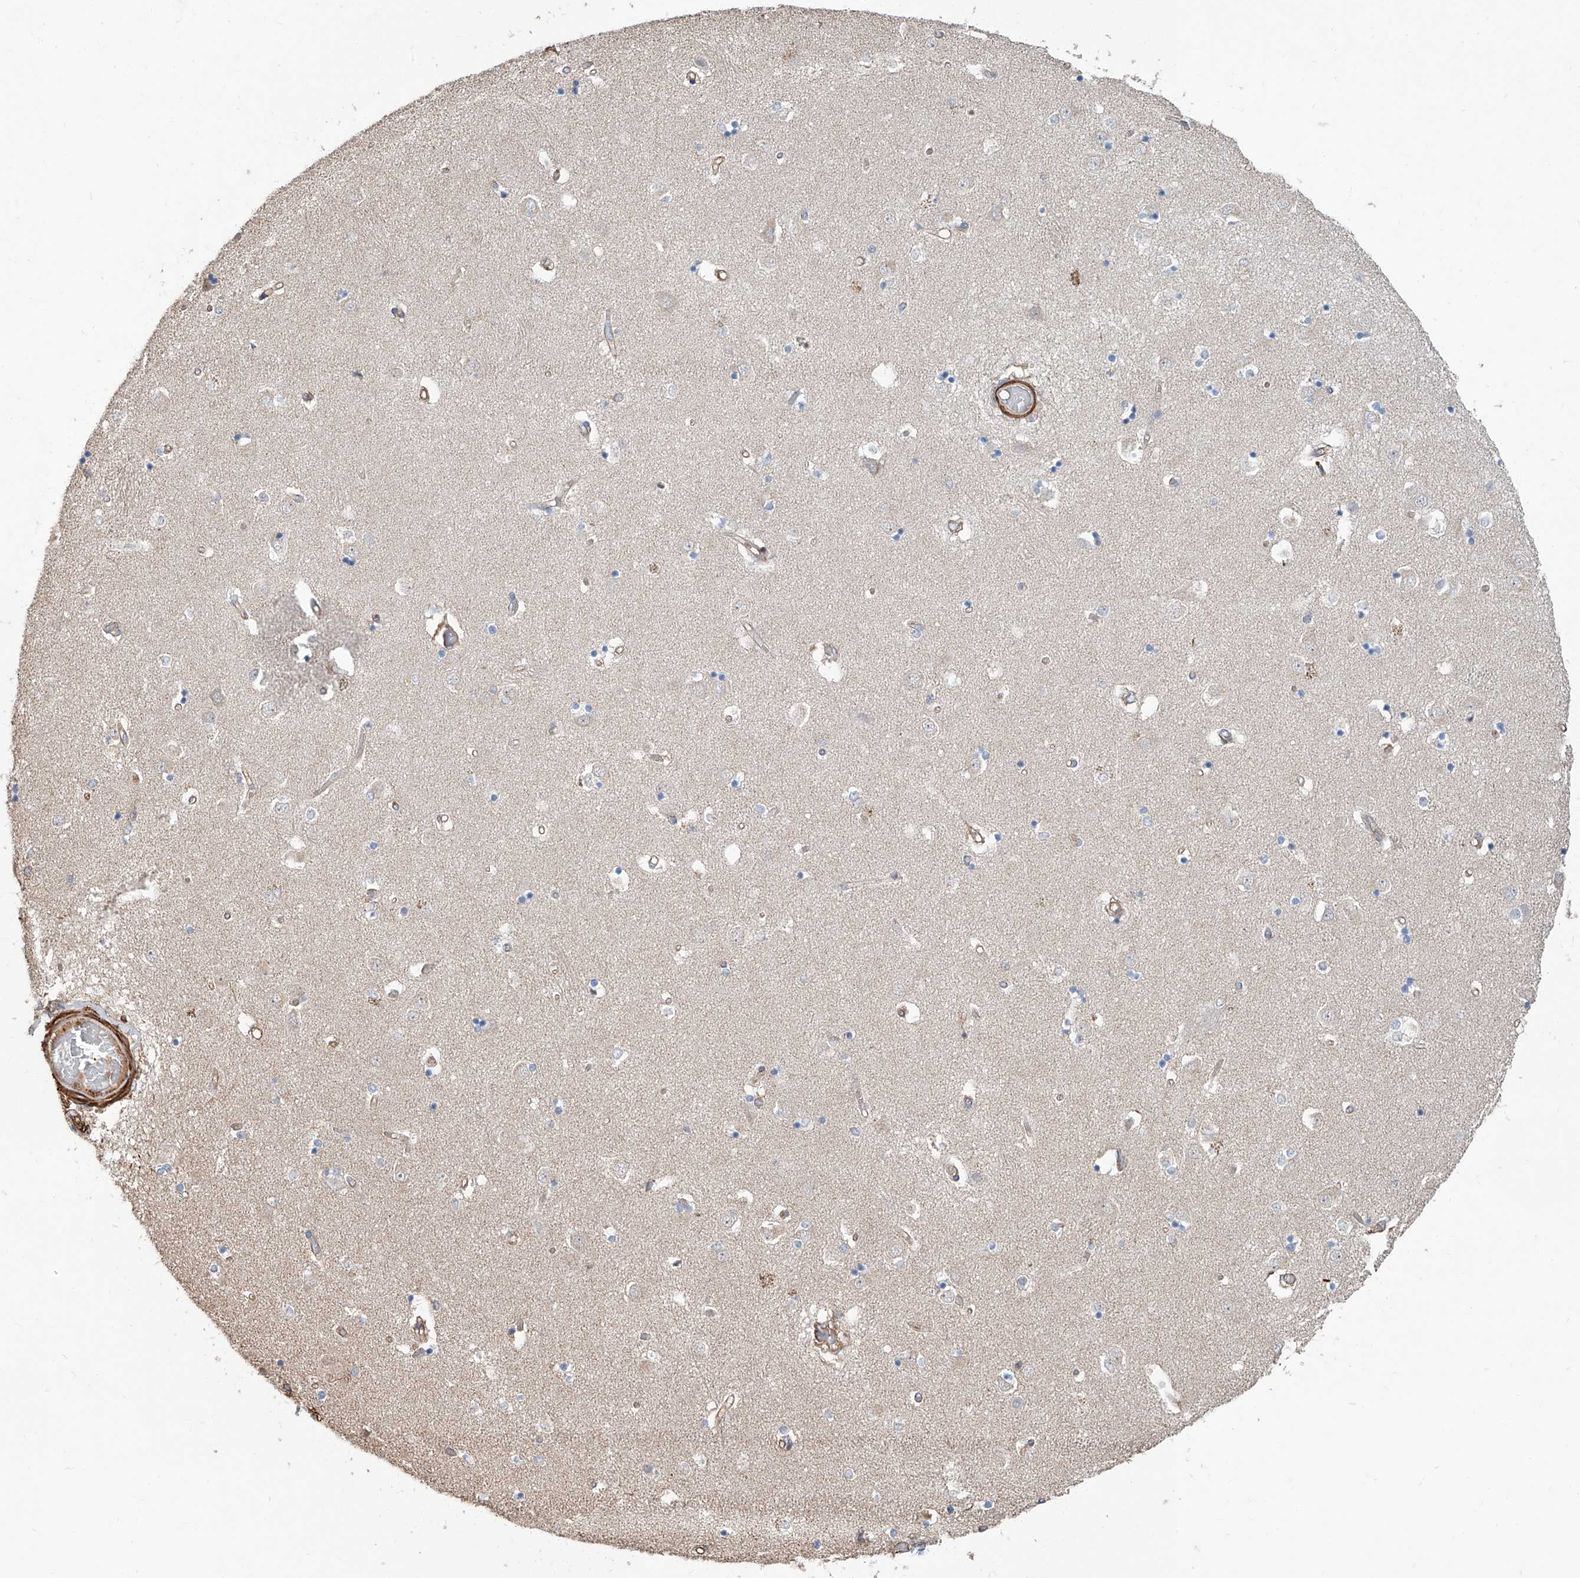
{"staining": {"intensity": "negative", "quantity": "none", "location": "none"}, "tissue": "caudate", "cell_type": "Glial cells", "image_type": "normal", "snomed": [{"axis": "morphology", "description": "Normal tissue, NOS"}, {"axis": "topography", "description": "Lateral ventricle wall"}], "caption": "Glial cells are negative for brown protein staining in unremarkable caudate. (Stains: DAB immunohistochemistry (IHC) with hematoxylin counter stain, Microscopy: brightfield microscopy at high magnification).", "gene": "PIEZO2", "patient": {"sex": "male", "age": 45}}